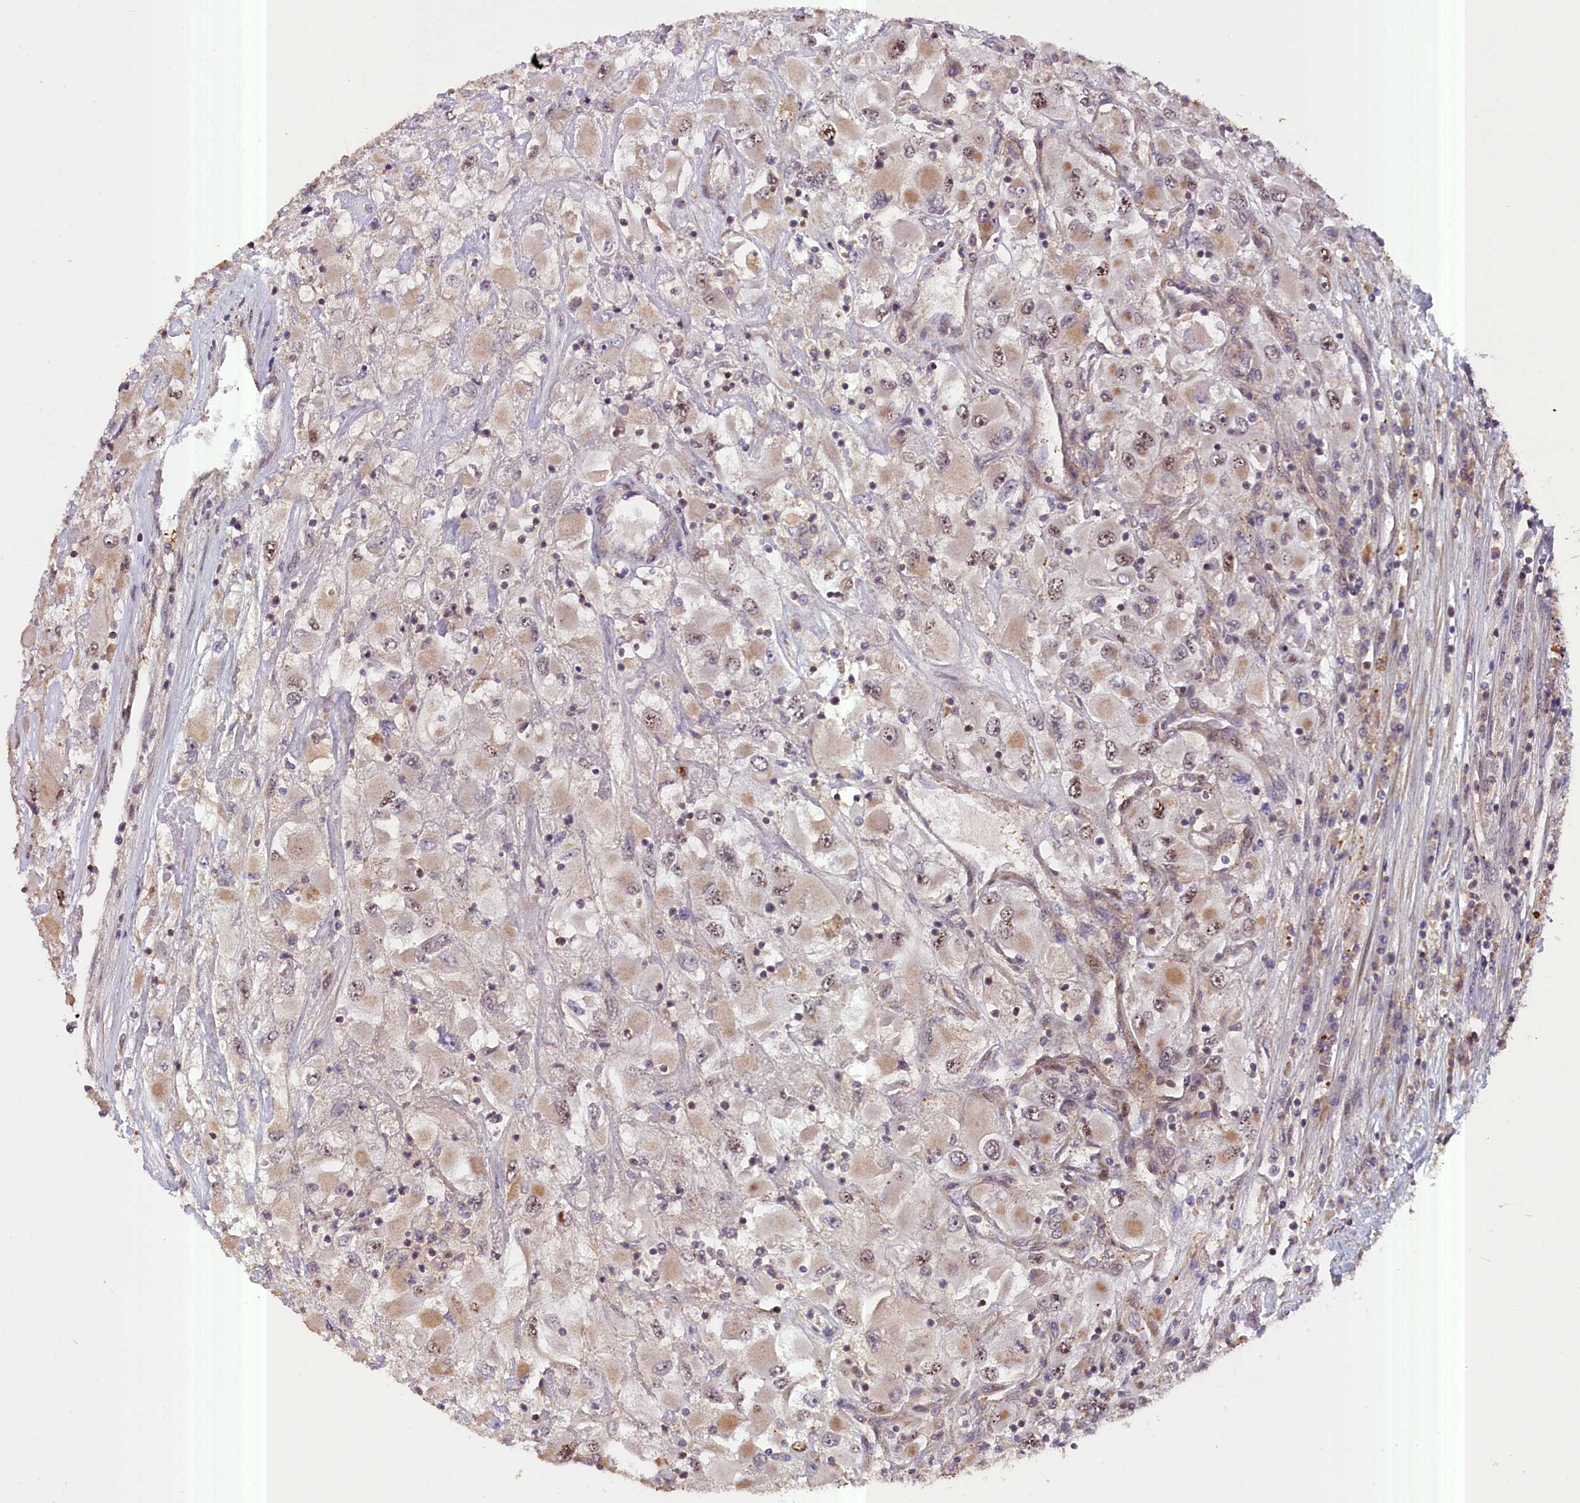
{"staining": {"intensity": "moderate", "quantity": "<25%", "location": "cytoplasmic/membranous,nuclear"}, "tissue": "renal cancer", "cell_type": "Tumor cells", "image_type": "cancer", "snomed": [{"axis": "morphology", "description": "Adenocarcinoma, NOS"}, {"axis": "topography", "description": "Kidney"}], "caption": "A histopathology image of human renal cancer stained for a protein shows moderate cytoplasmic/membranous and nuclear brown staining in tumor cells.", "gene": "FUZ", "patient": {"sex": "female", "age": 52}}